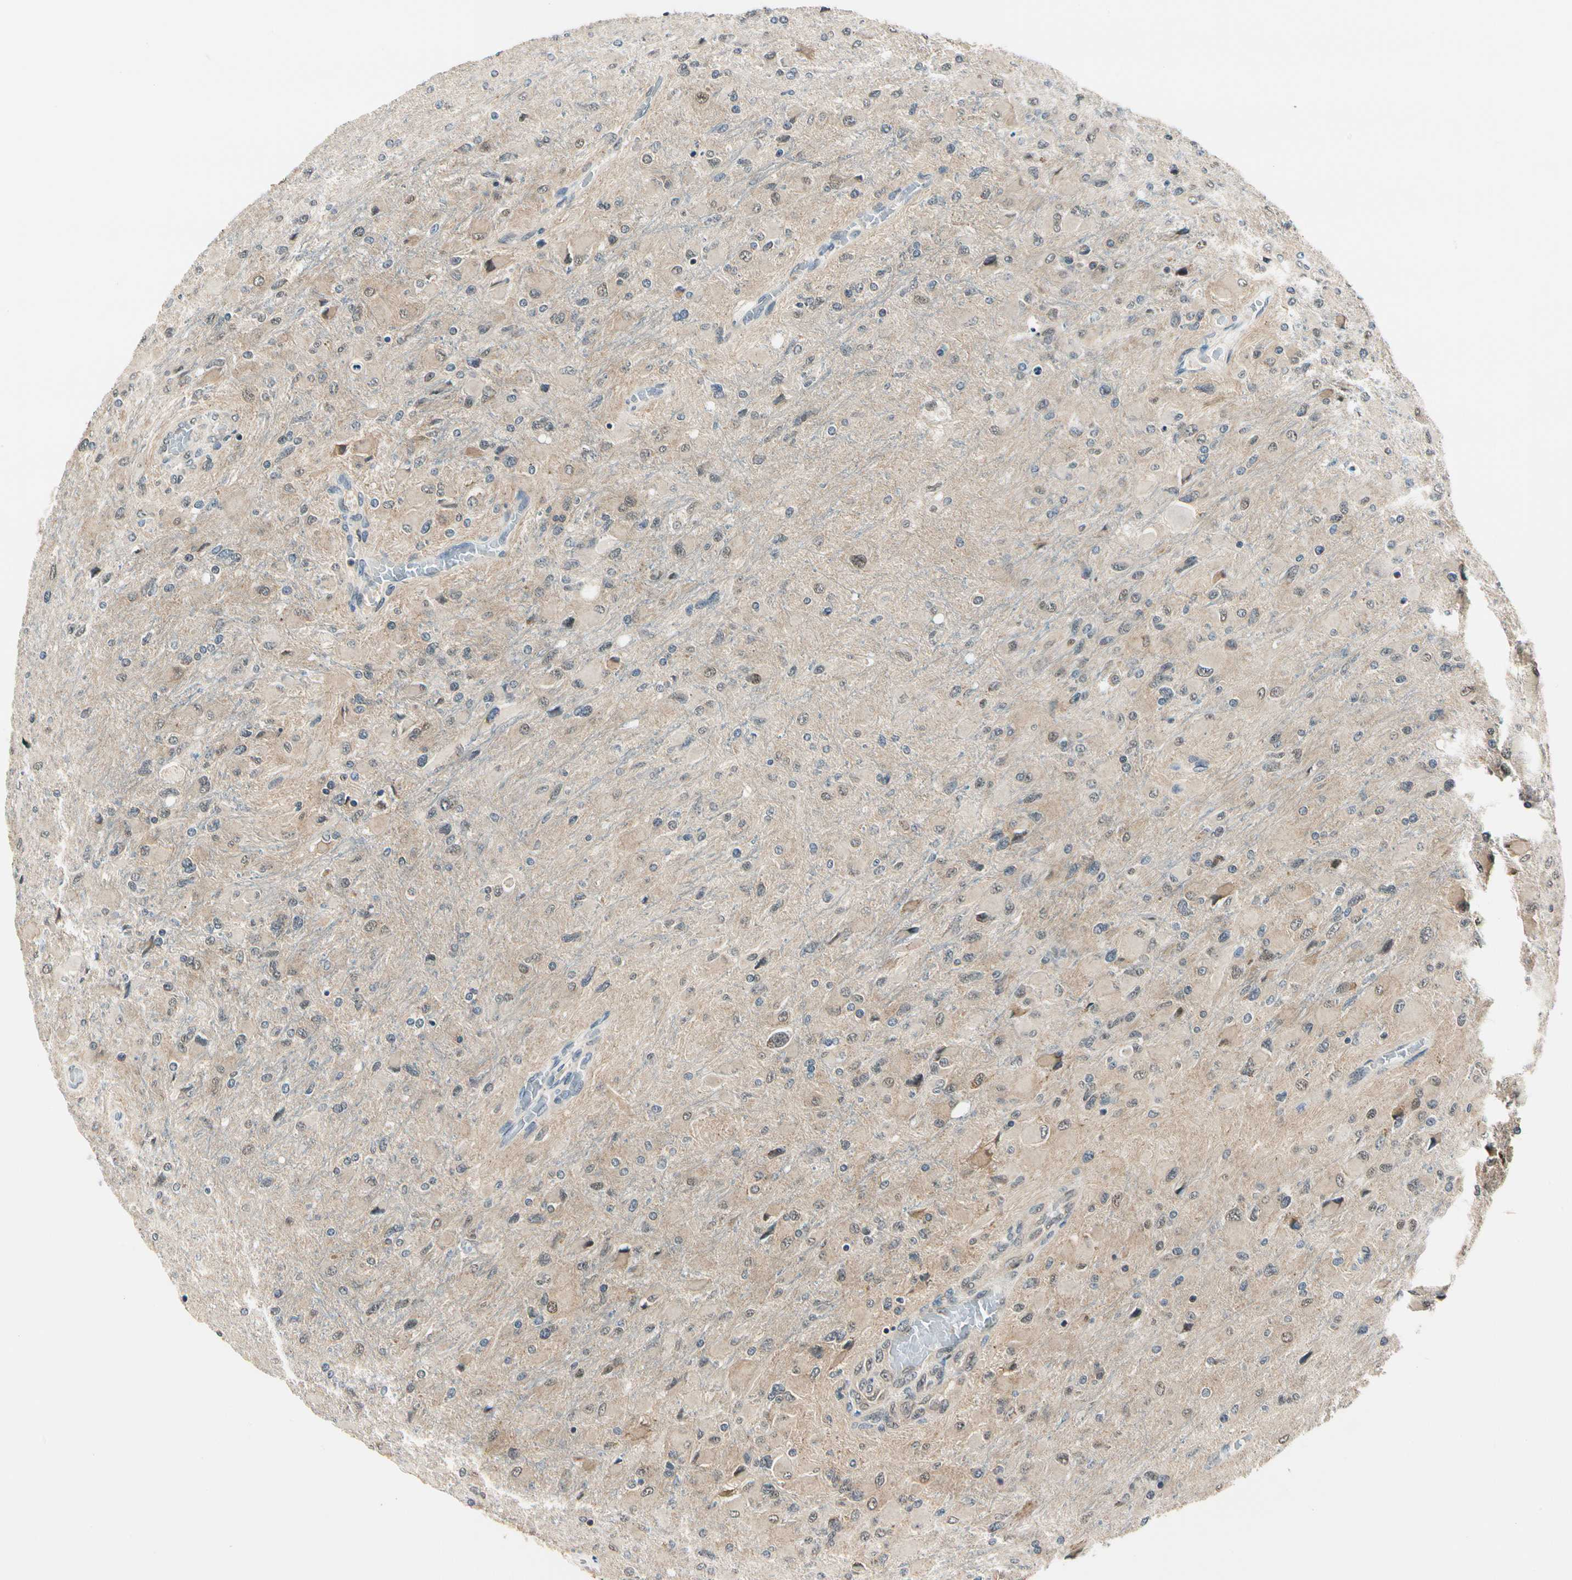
{"staining": {"intensity": "weak", "quantity": "<25%", "location": "cytoplasmic/membranous"}, "tissue": "glioma", "cell_type": "Tumor cells", "image_type": "cancer", "snomed": [{"axis": "morphology", "description": "Glioma, malignant, High grade"}, {"axis": "topography", "description": "Cerebral cortex"}], "caption": "High magnification brightfield microscopy of glioma stained with DAB (3,3'-diaminobenzidine) (brown) and counterstained with hematoxylin (blue): tumor cells show no significant staining. (DAB (3,3'-diaminobenzidine) IHC, high magnification).", "gene": "PDK2", "patient": {"sex": "female", "age": 36}}